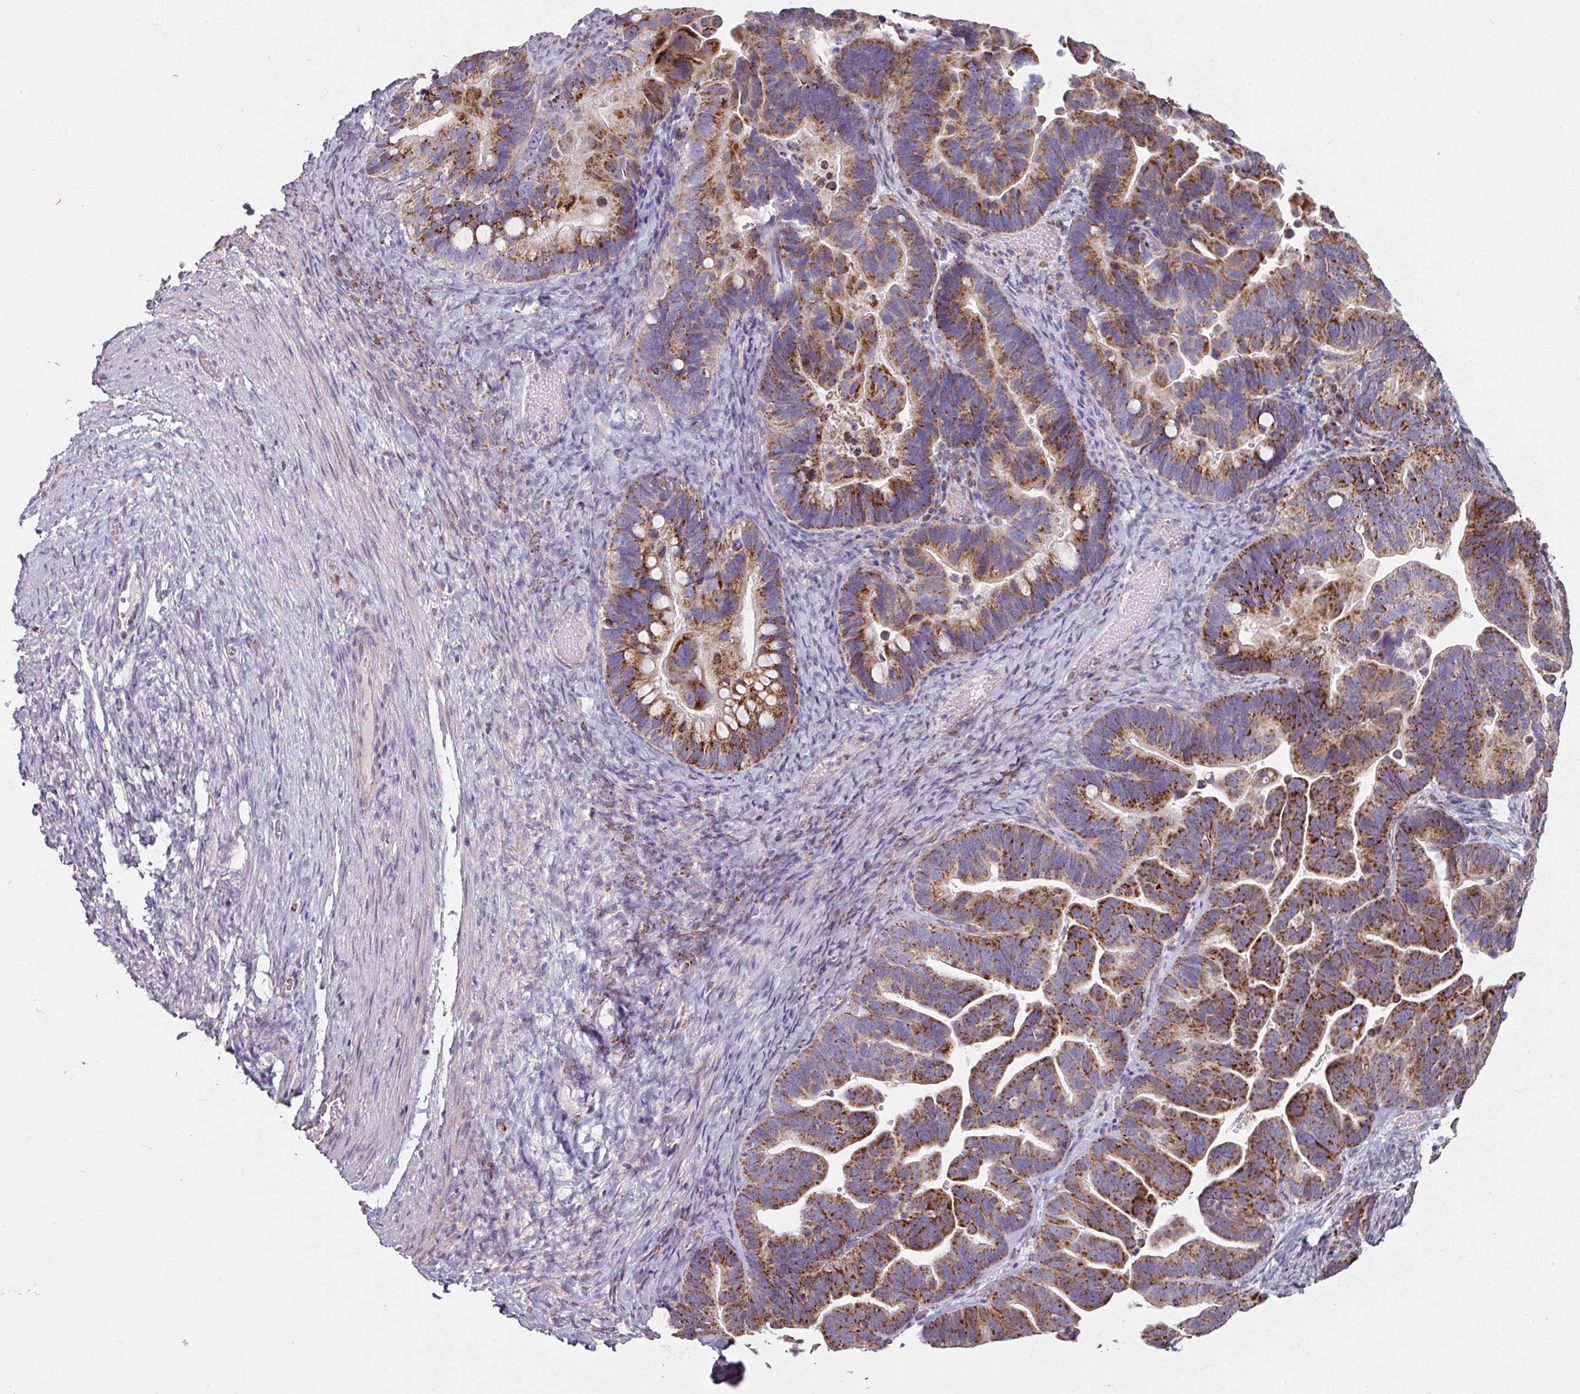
{"staining": {"intensity": "strong", "quantity": ">75%", "location": "cytoplasmic/membranous"}, "tissue": "ovarian cancer", "cell_type": "Tumor cells", "image_type": "cancer", "snomed": [{"axis": "morphology", "description": "Cystadenocarcinoma, serous, NOS"}, {"axis": "topography", "description": "Ovary"}], "caption": "Protein expression analysis of human ovarian cancer reveals strong cytoplasmic/membranous expression in approximately >75% of tumor cells.", "gene": "OR2D3", "patient": {"sex": "female", "age": 56}}